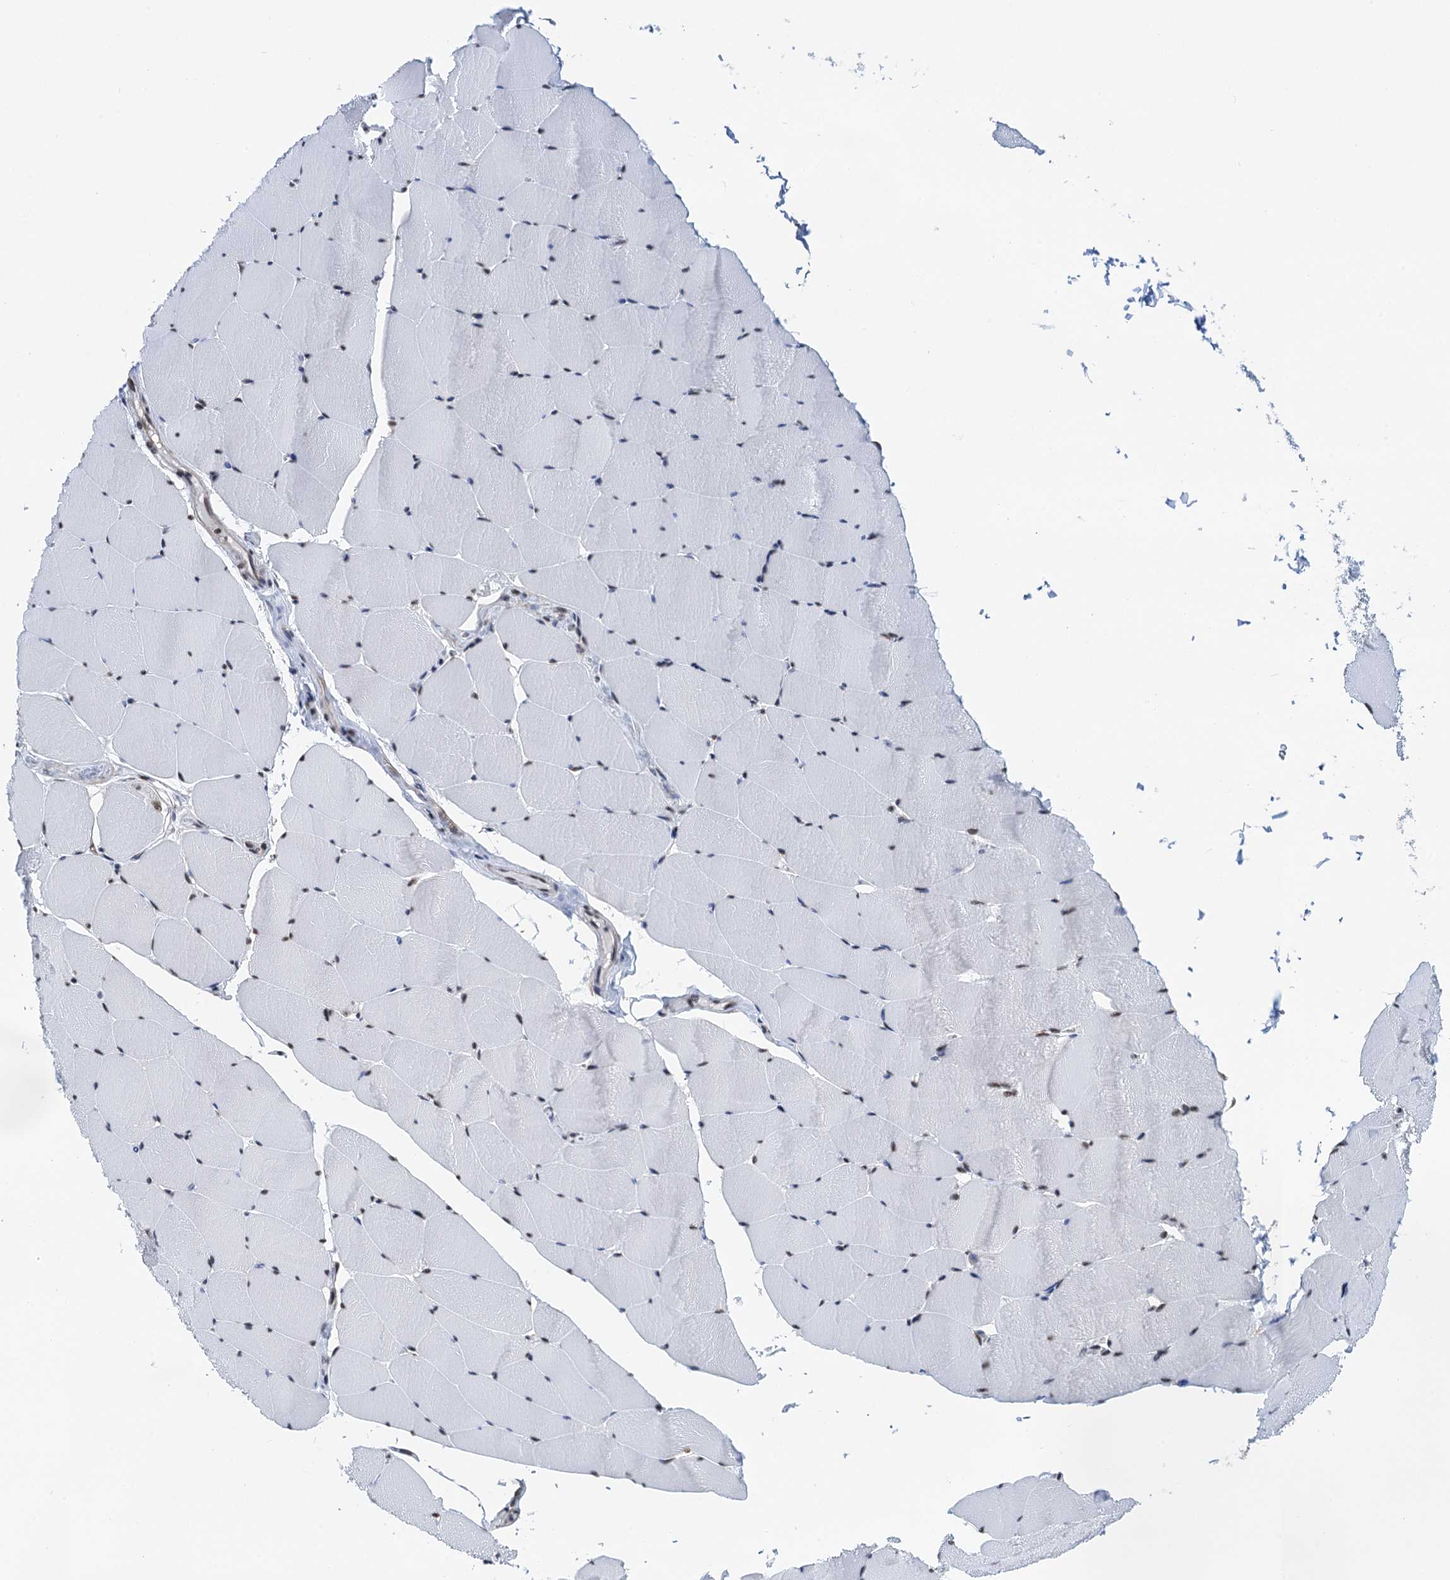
{"staining": {"intensity": "moderate", "quantity": "25%-75%", "location": "nuclear"}, "tissue": "skeletal muscle", "cell_type": "Myocytes", "image_type": "normal", "snomed": [{"axis": "morphology", "description": "Normal tissue, NOS"}, {"axis": "topography", "description": "Skeletal muscle"}], "caption": "Normal skeletal muscle demonstrates moderate nuclear staining in approximately 25%-75% of myocytes, visualized by immunohistochemistry. (Brightfield microscopy of DAB IHC at high magnification).", "gene": "ZNF609", "patient": {"sex": "male", "age": 62}}